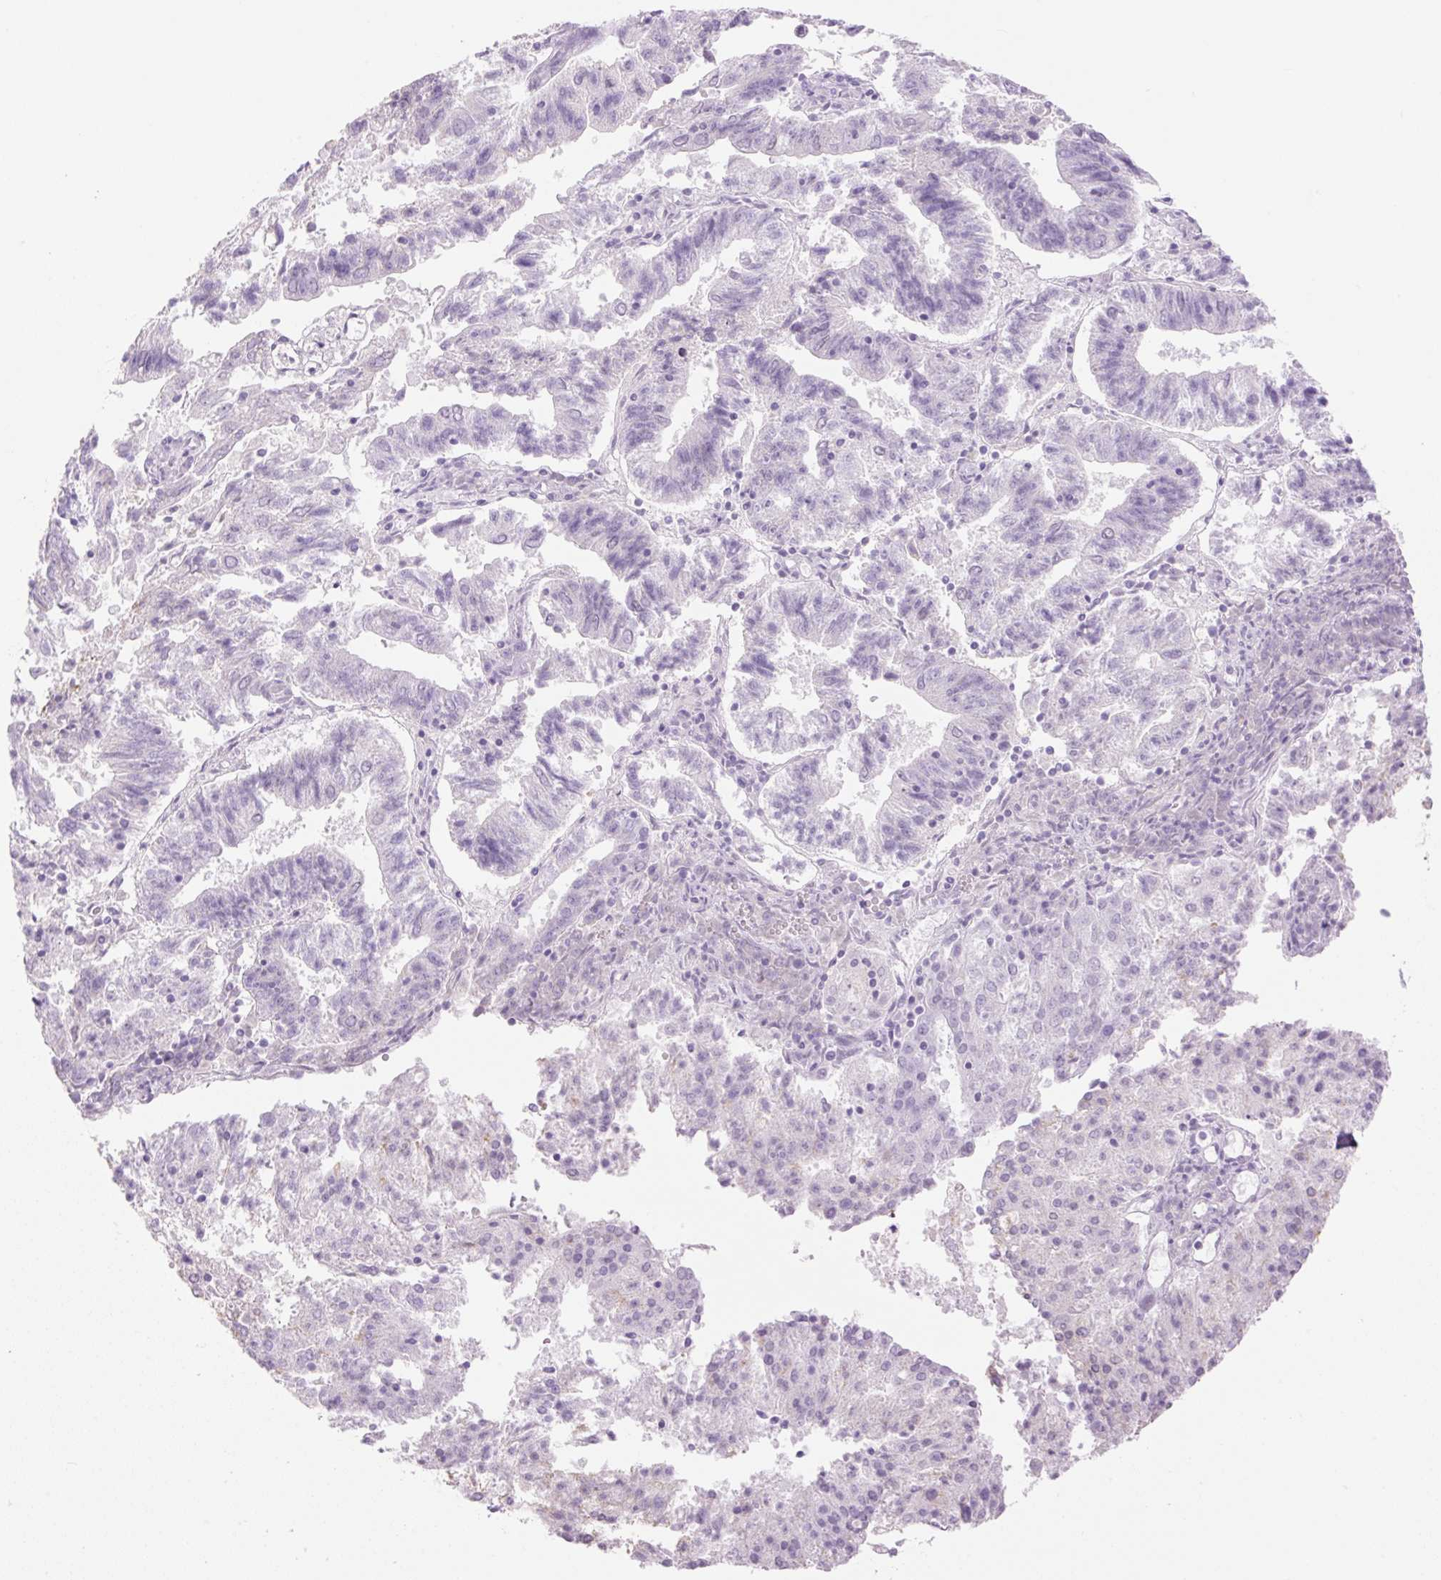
{"staining": {"intensity": "negative", "quantity": "none", "location": "none"}, "tissue": "endometrial cancer", "cell_type": "Tumor cells", "image_type": "cancer", "snomed": [{"axis": "morphology", "description": "Adenocarcinoma, NOS"}, {"axis": "topography", "description": "Endometrium"}], "caption": "The photomicrograph shows no staining of tumor cells in endometrial cancer (adenocarcinoma). The staining was performed using DAB to visualize the protein expression in brown, while the nuclei were stained in blue with hematoxylin (Magnification: 20x).", "gene": "SP140L", "patient": {"sex": "female", "age": 82}}